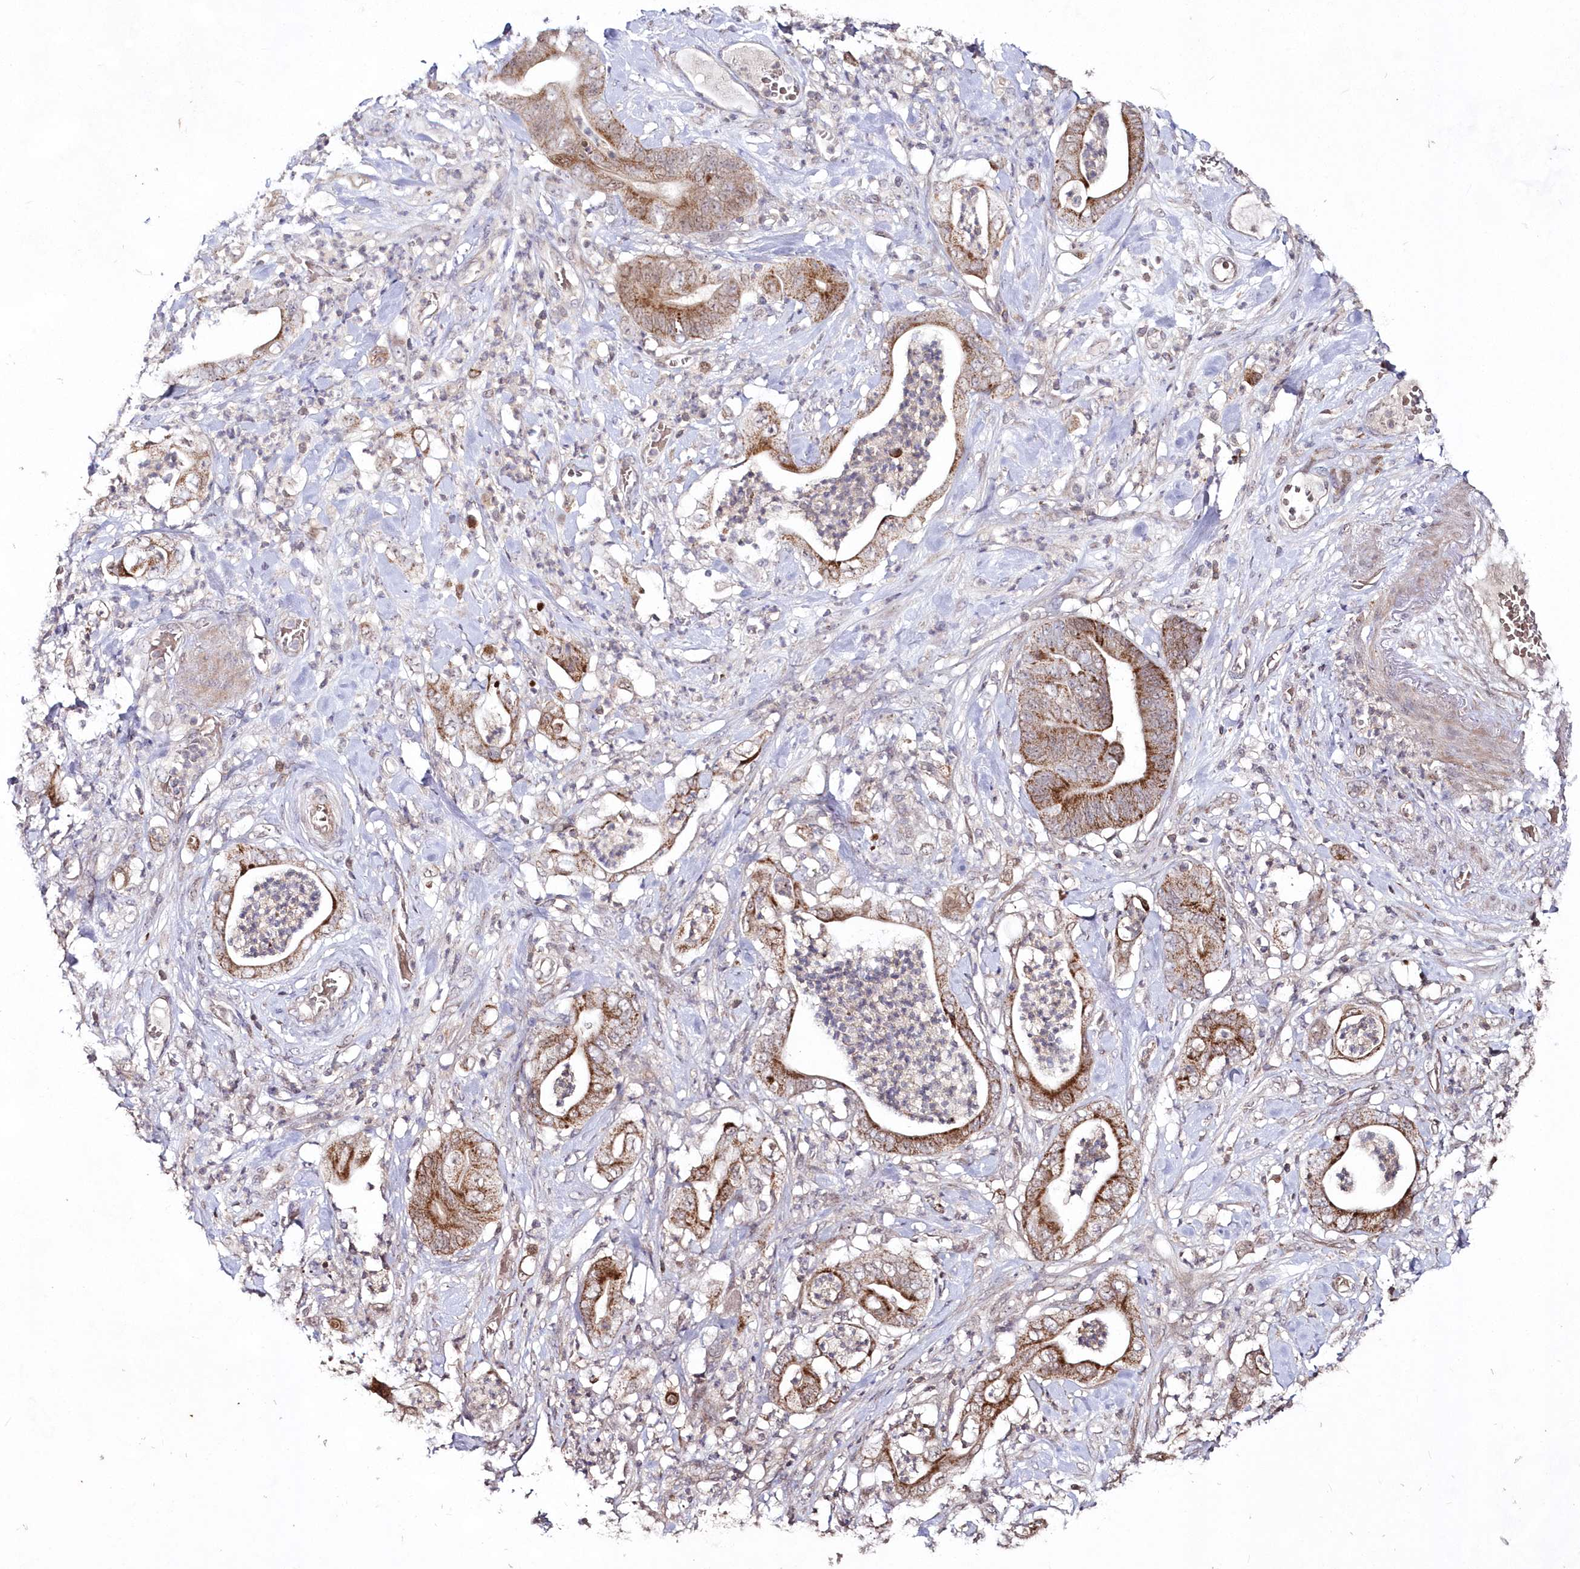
{"staining": {"intensity": "moderate", "quantity": ">75%", "location": "cytoplasmic/membranous"}, "tissue": "stomach cancer", "cell_type": "Tumor cells", "image_type": "cancer", "snomed": [{"axis": "morphology", "description": "Adenocarcinoma, NOS"}, {"axis": "topography", "description": "Stomach"}], "caption": "This photomicrograph exhibits stomach cancer (adenocarcinoma) stained with immunohistochemistry to label a protein in brown. The cytoplasmic/membranous of tumor cells show moderate positivity for the protein. Nuclei are counter-stained blue.", "gene": "IMPA1", "patient": {"sex": "female", "age": 73}}